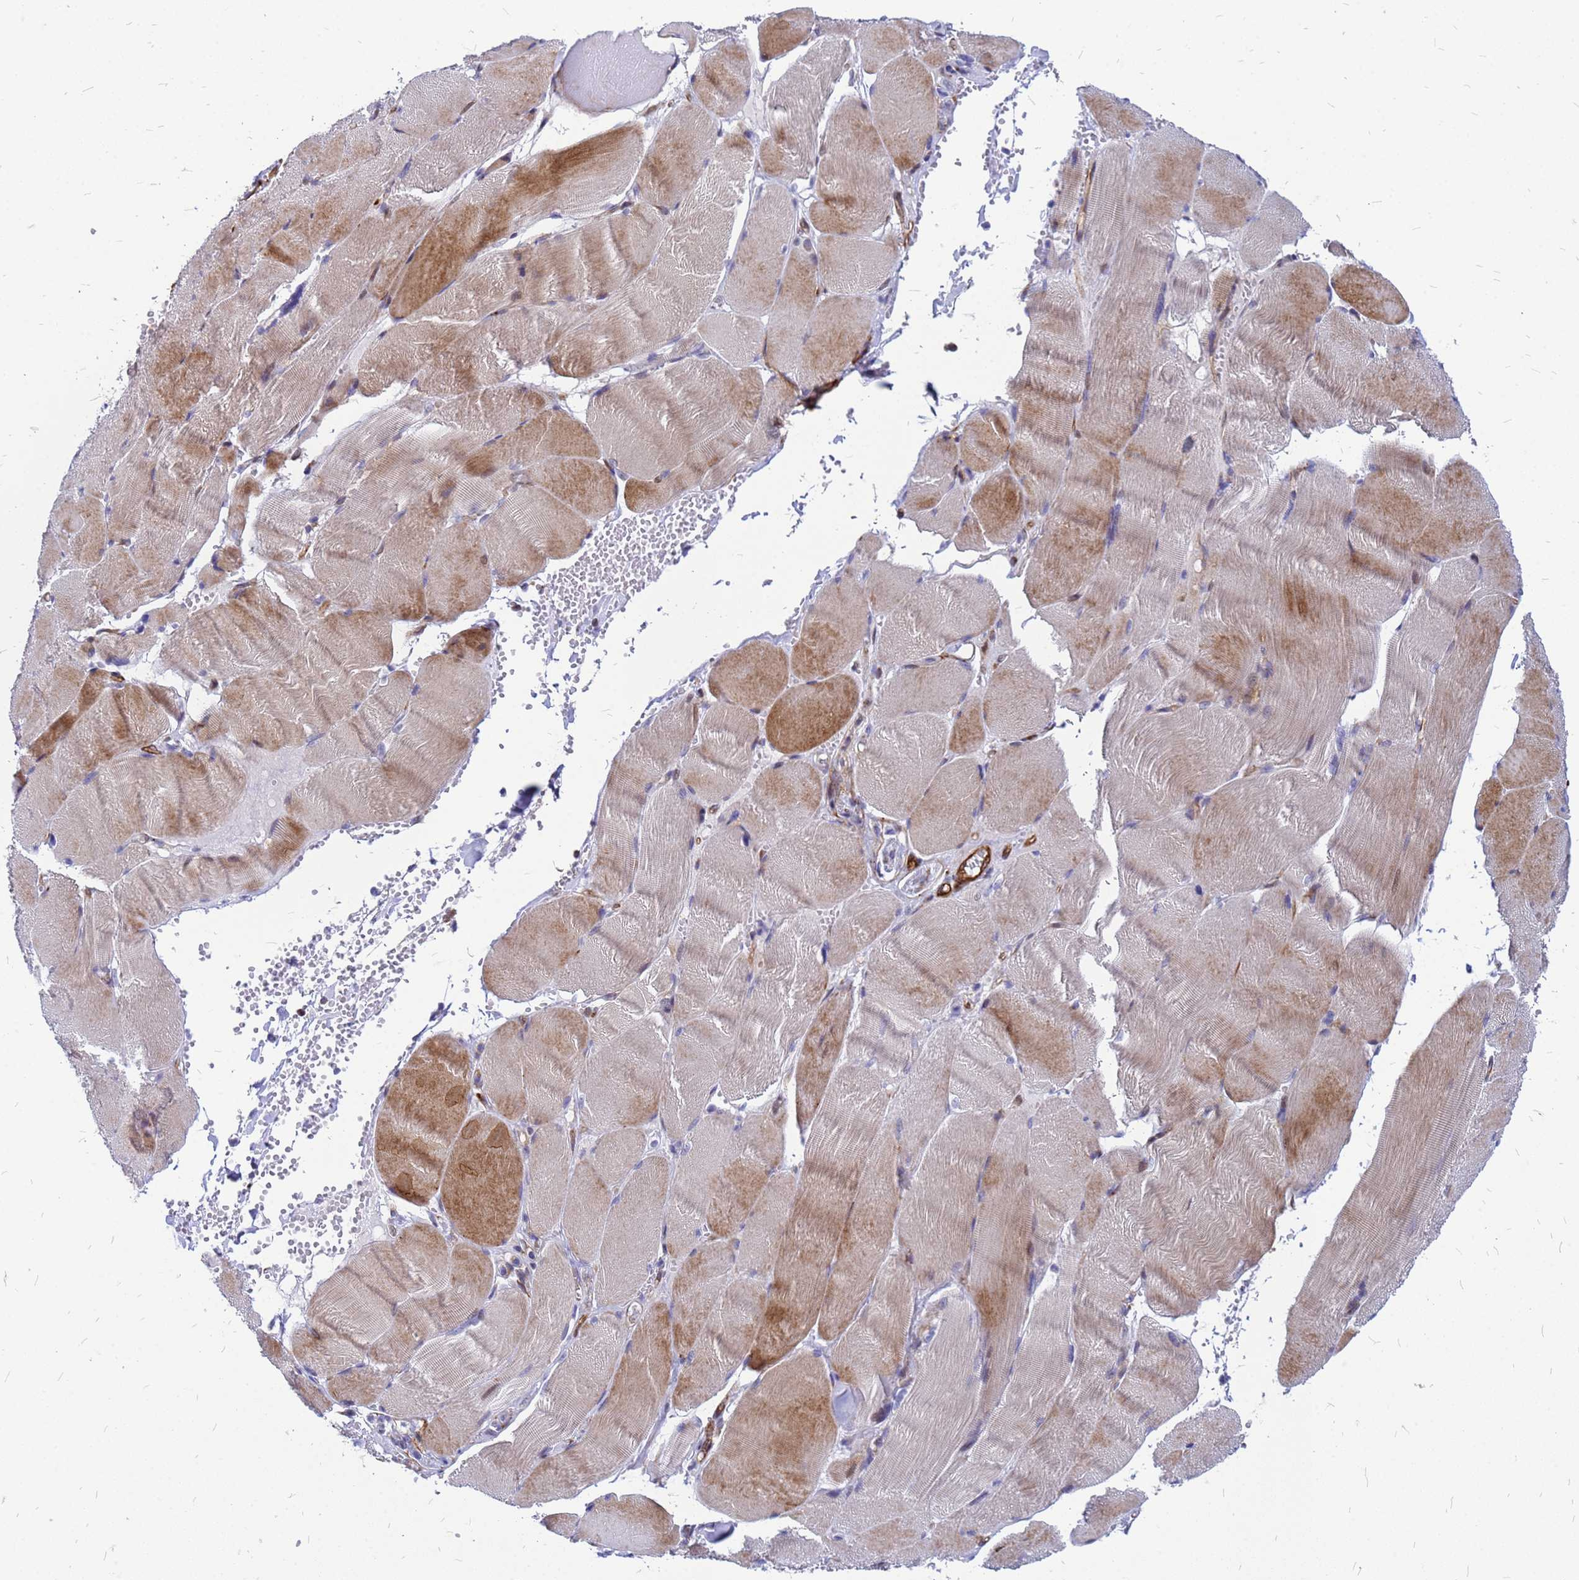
{"staining": {"intensity": "moderate", "quantity": ">75%", "location": "cytoplasmic/membranous,nuclear"}, "tissue": "adipose tissue", "cell_type": "Adipocytes", "image_type": "normal", "snomed": [{"axis": "morphology", "description": "Normal tissue, NOS"}, {"axis": "topography", "description": "Skeletal muscle"}, {"axis": "topography", "description": "Peripheral nerve tissue"}], "caption": "Immunohistochemistry photomicrograph of benign adipose tissue stained for a protein (brown), which reveals medium levels of moderate cytoplasmic/membranous,nuclear staining in about >75% of adipocytes.", "gene": "NOSTRIN", "patient": {"sex": "female", "age": 55}}